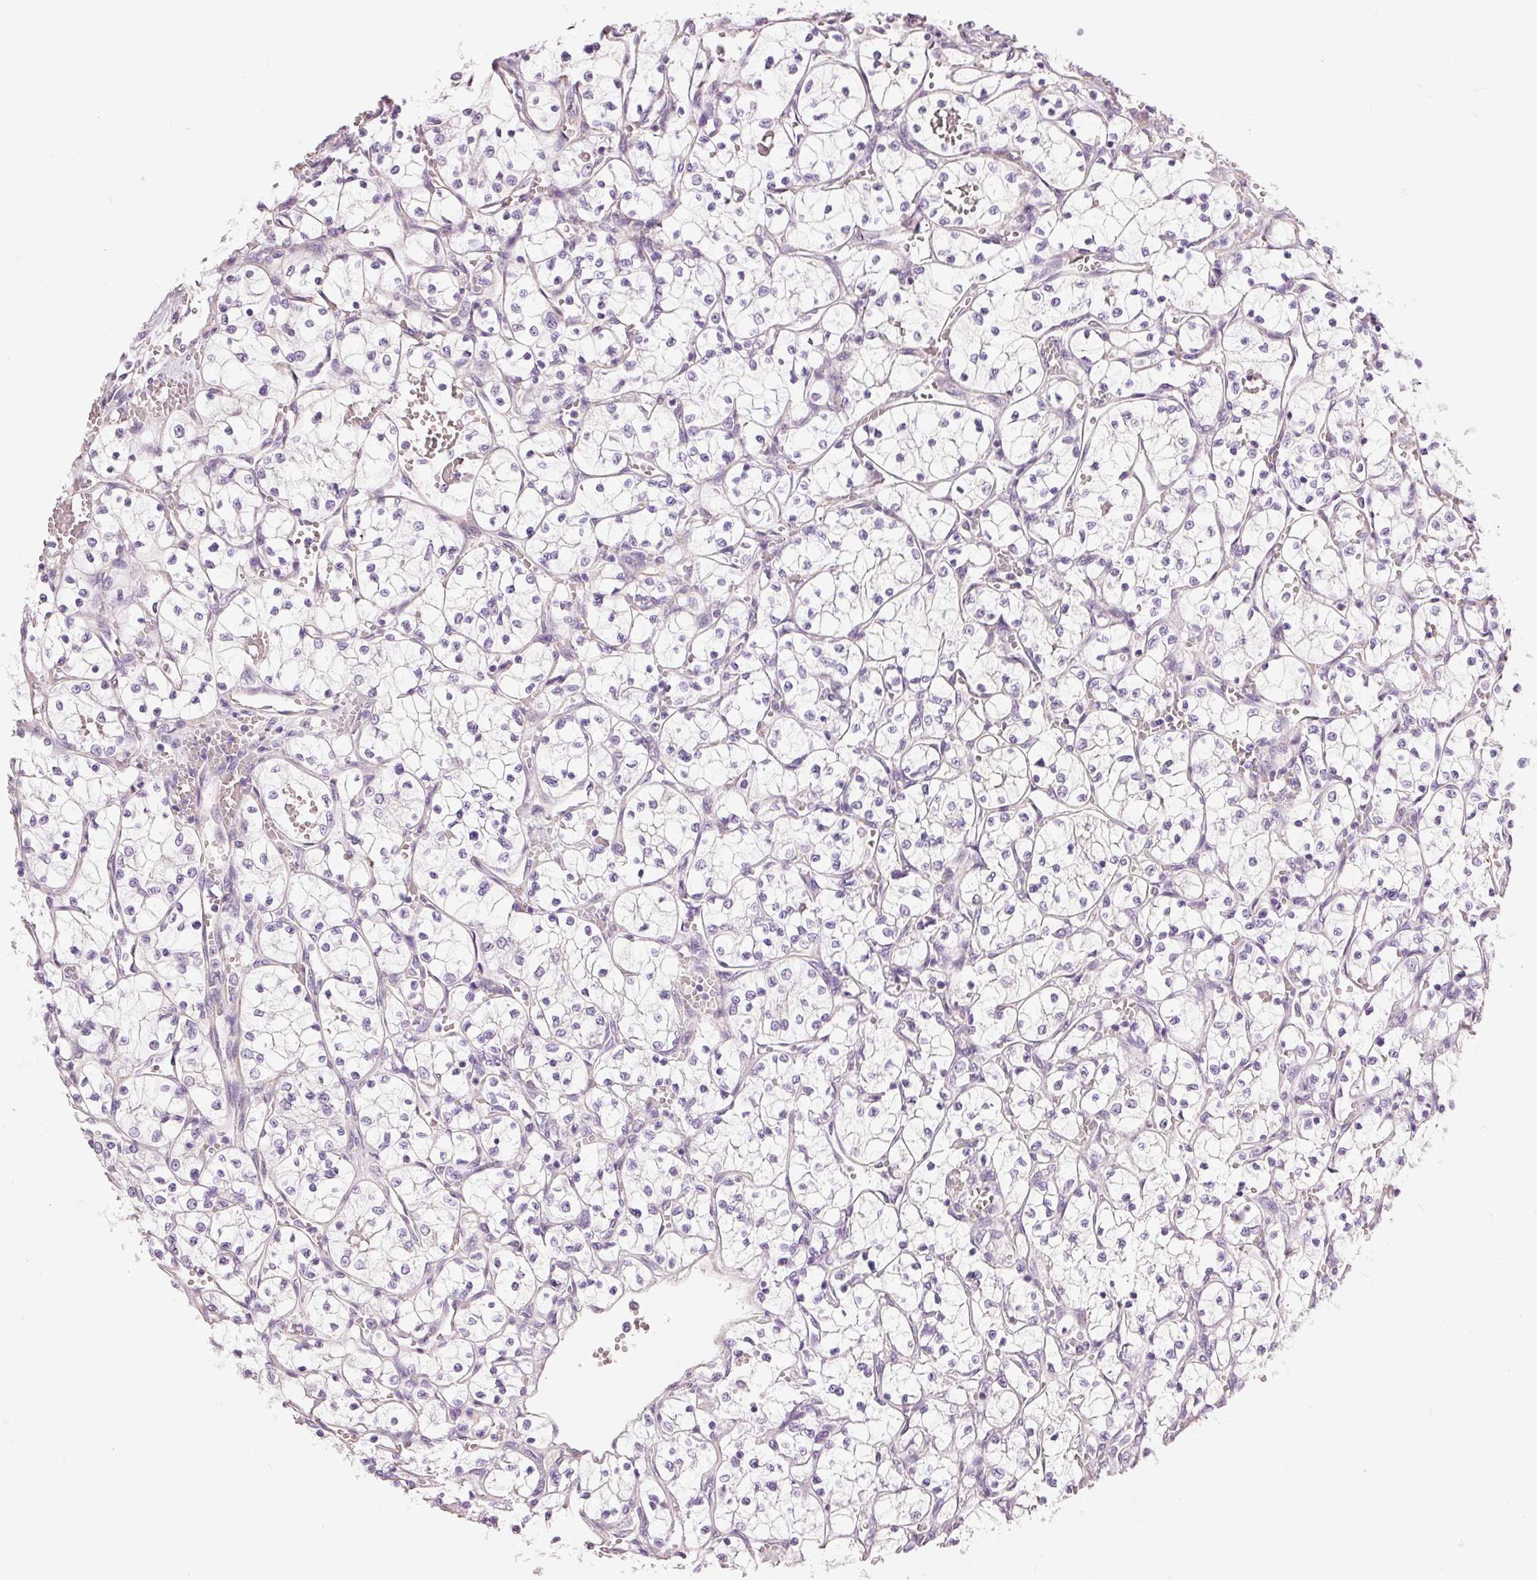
{"staining": {"intensity": "negative", "quantity": "none", "location": "none"}, "tissue": "renal cancer", "cell_type": "Tumor cells", "image_type": "cancer", "snomed": [{"axis": "morphology", "description": "Adenocarcinoma, NOS"}, {"axis": "topography", "description": "Kidney"}], "caption": "There is no significant expression in tumor cells of renal cancer (adenocarcinoma).", "gene": "OSR2", "patient": {"sex": "female", "age": 69}}